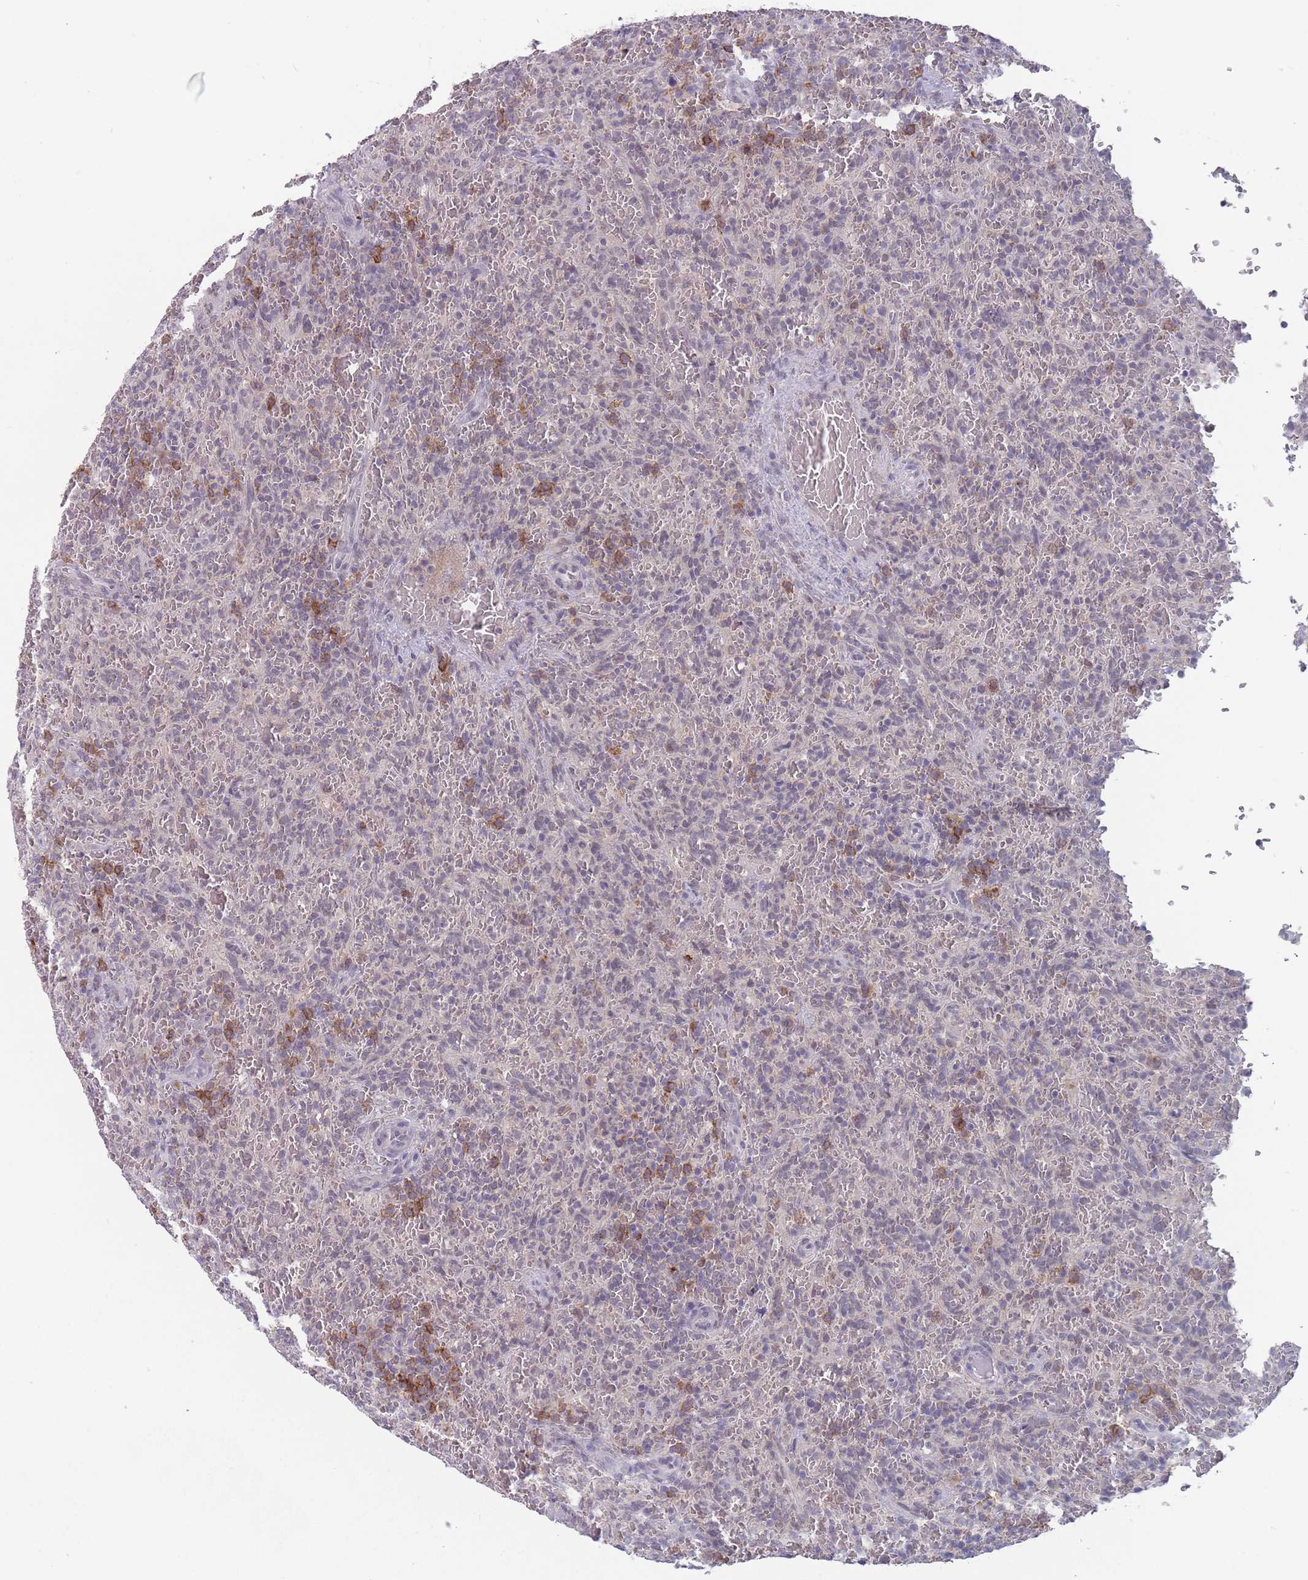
{"staining": {"intensity": "moderate", "quantity": "<25%", "location": "cytoplasmic/membranous"}, "tissue": "lymphoma", "cell_type": "Tumor cells", "image_type": "cancer", "snomed": [{"axis": "morphology", "description": "Malignant lymphoma, non-Hodgkin's type, Low grade"}, {"axis": "topography", "description": "Spleen"}], "caption": "The histopathology image demonstrates immunohistochemical staining of lymphoma. There is moderate cytoplasmic/membranous staining is present in about <25% of tumor cells.", "gene": "PEX7", "patient": {"sex": "female", "age": 64}}